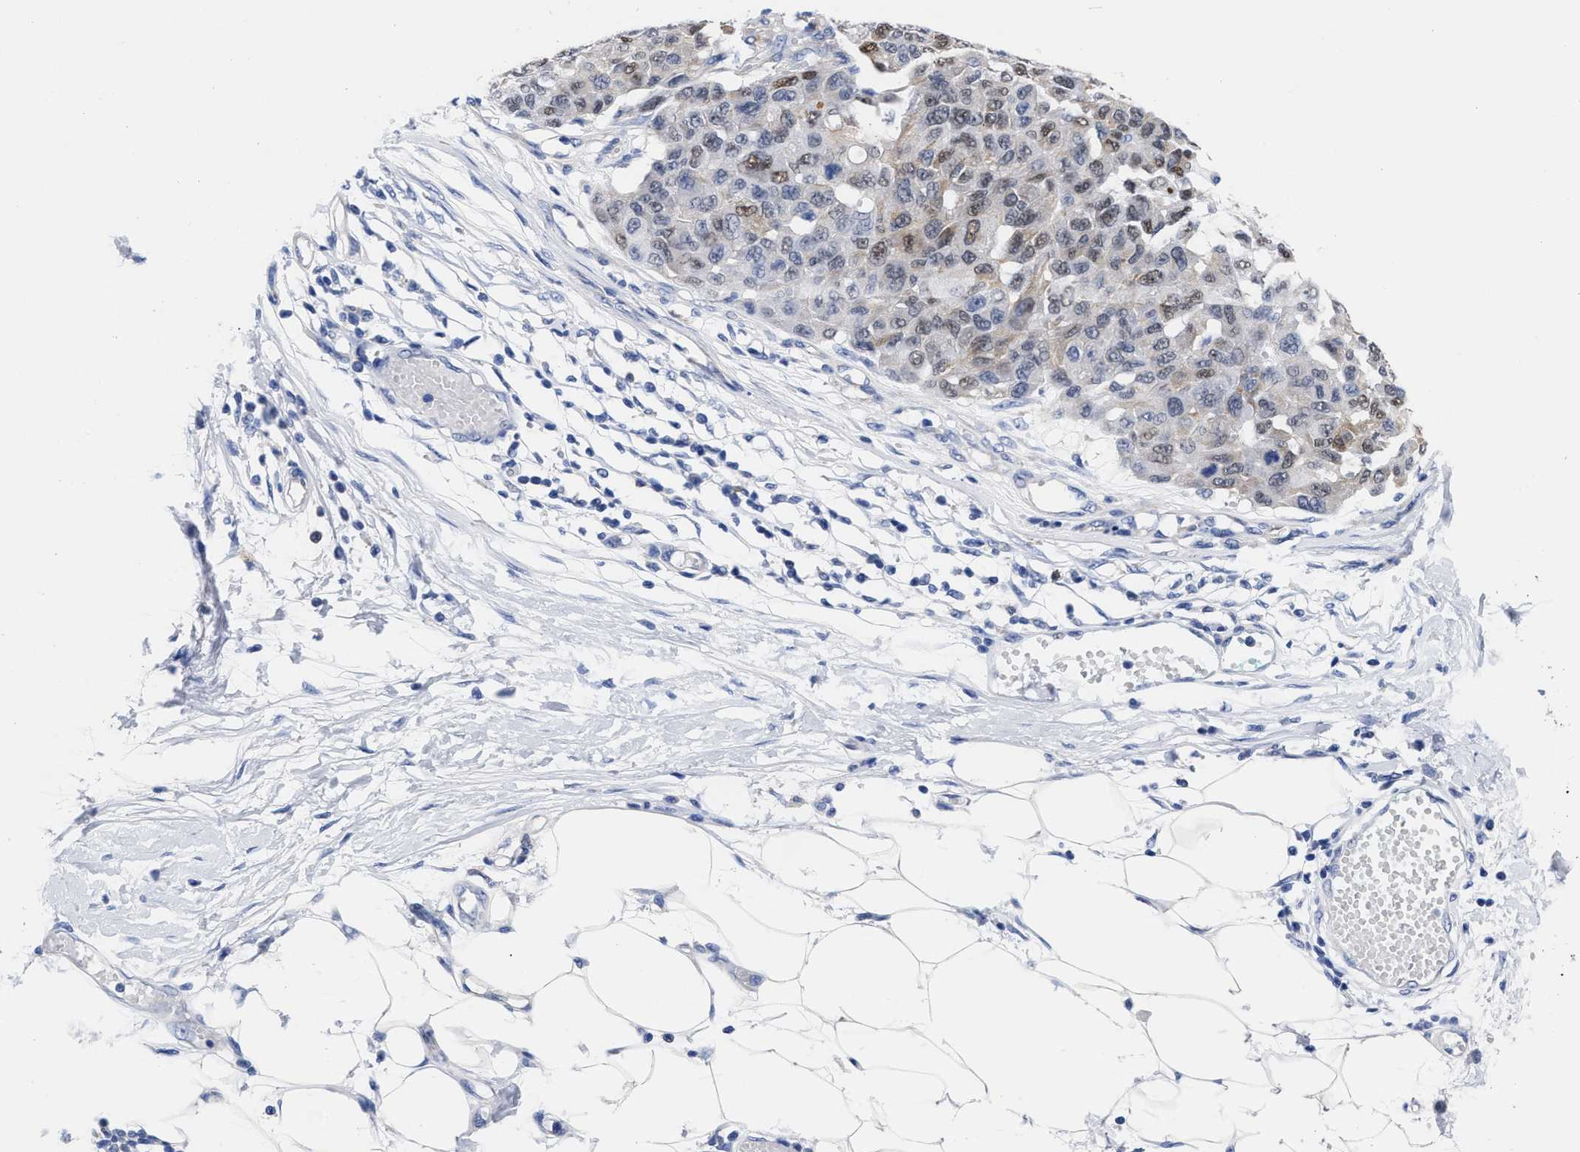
{"staining": {"intensity": "weak", "quantity": ">75%", "location": "nuclear"}, "tissue": "melanoma", "cell_type": "Tumor cells", "image_type": "cancer", "snomed": [{"axis": "morphology", "description": "Normal tissue, NOS"}, {"axis": "morphology", "description": "Malignant melanoma, NOS"}, {"axis": "topography", "description": "Skin"}], "caption": "Protein analysis of malignant melanoma tissue exhibits weak nuclear positivity in about >75% of tumor cells.", "gene": "IRAG2", "patient": {"sex": "male", "age": 62}}